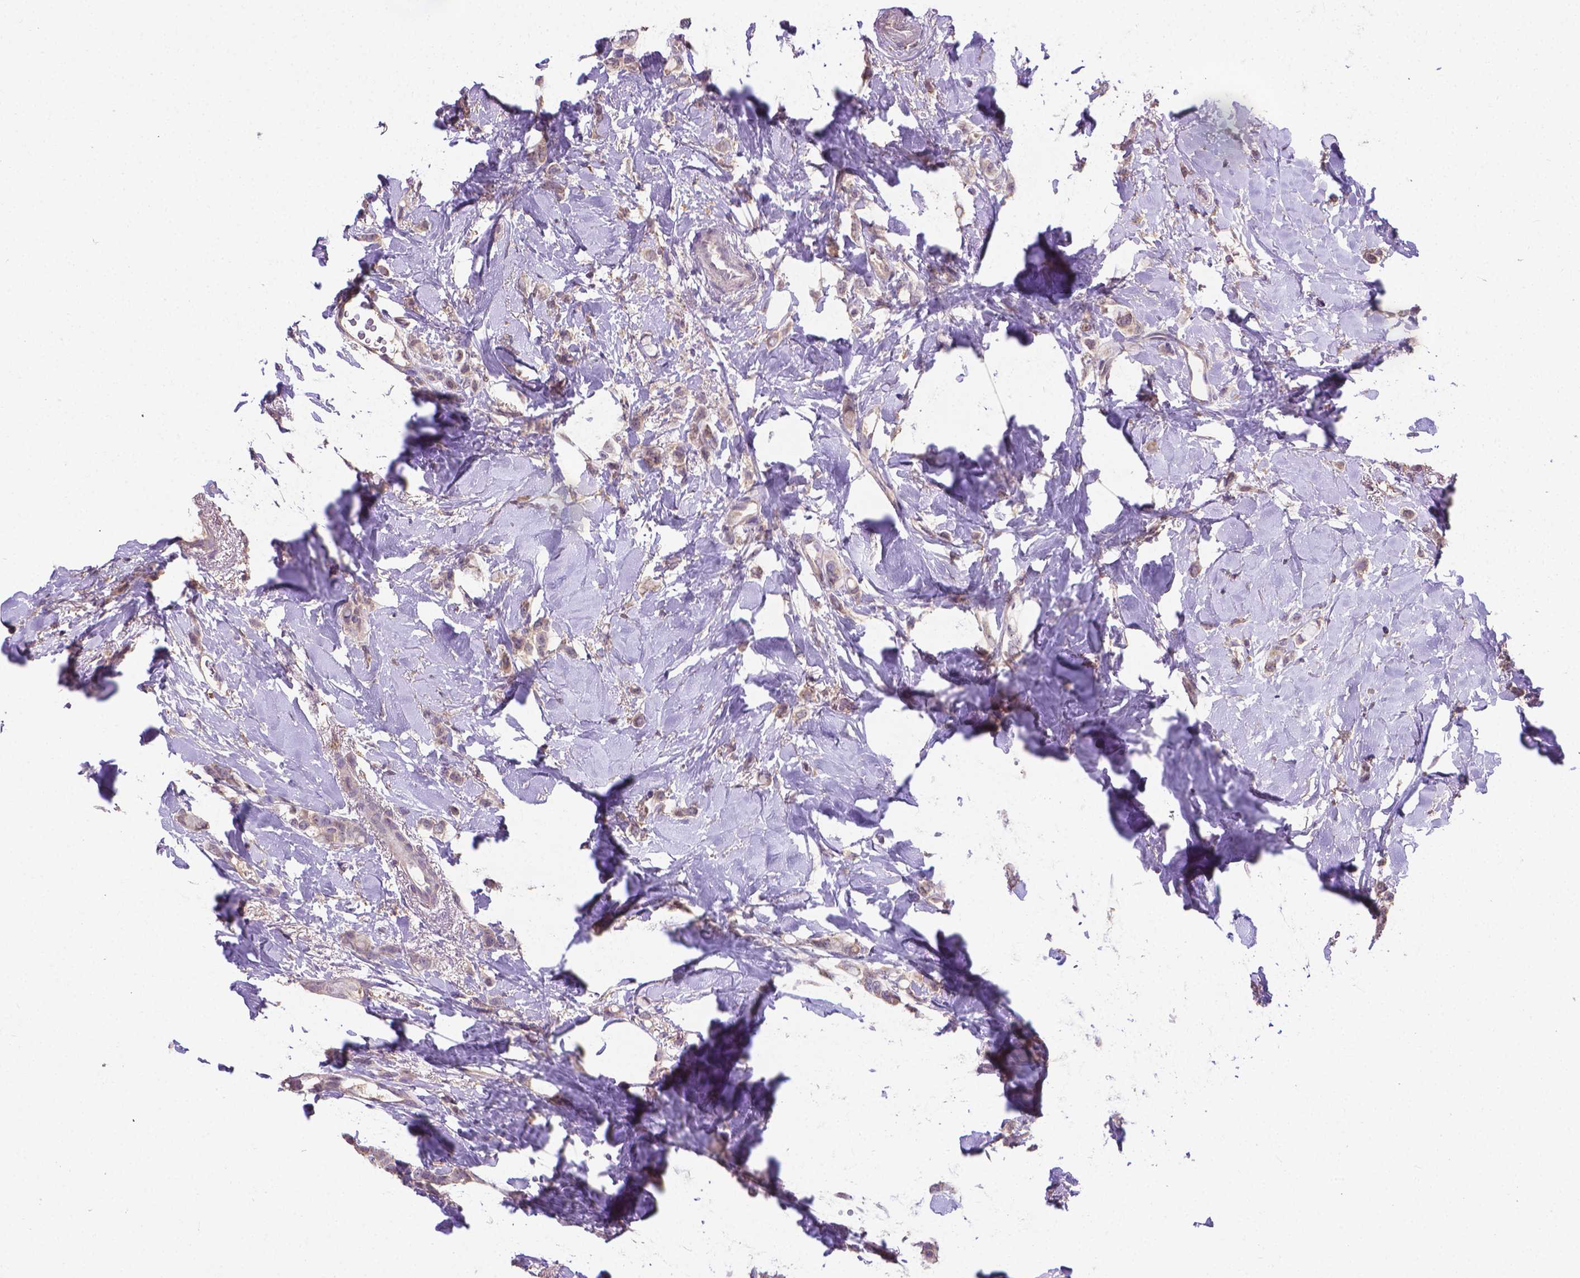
{"staining": {"intensity": "weak", "quantity": "25%-75%", "location": "cytoplasmic/membranous"}, "tissue": "breast cancer", "cell_type": "Tumor cells", "image_type": "cancer", "snomed": [{"axis": "morphology", "description": "Lobular carcinoma"}, {"axis": "topography", "description": "Breast"}], "caption": "The image displays staining of lobular carcinoma (breast), revealing weak cytoplasmic/membranous protein expression (brown color) within tumor cells.", "gene": "GPR63", "patient": {"sex": "female", "age": 66}}